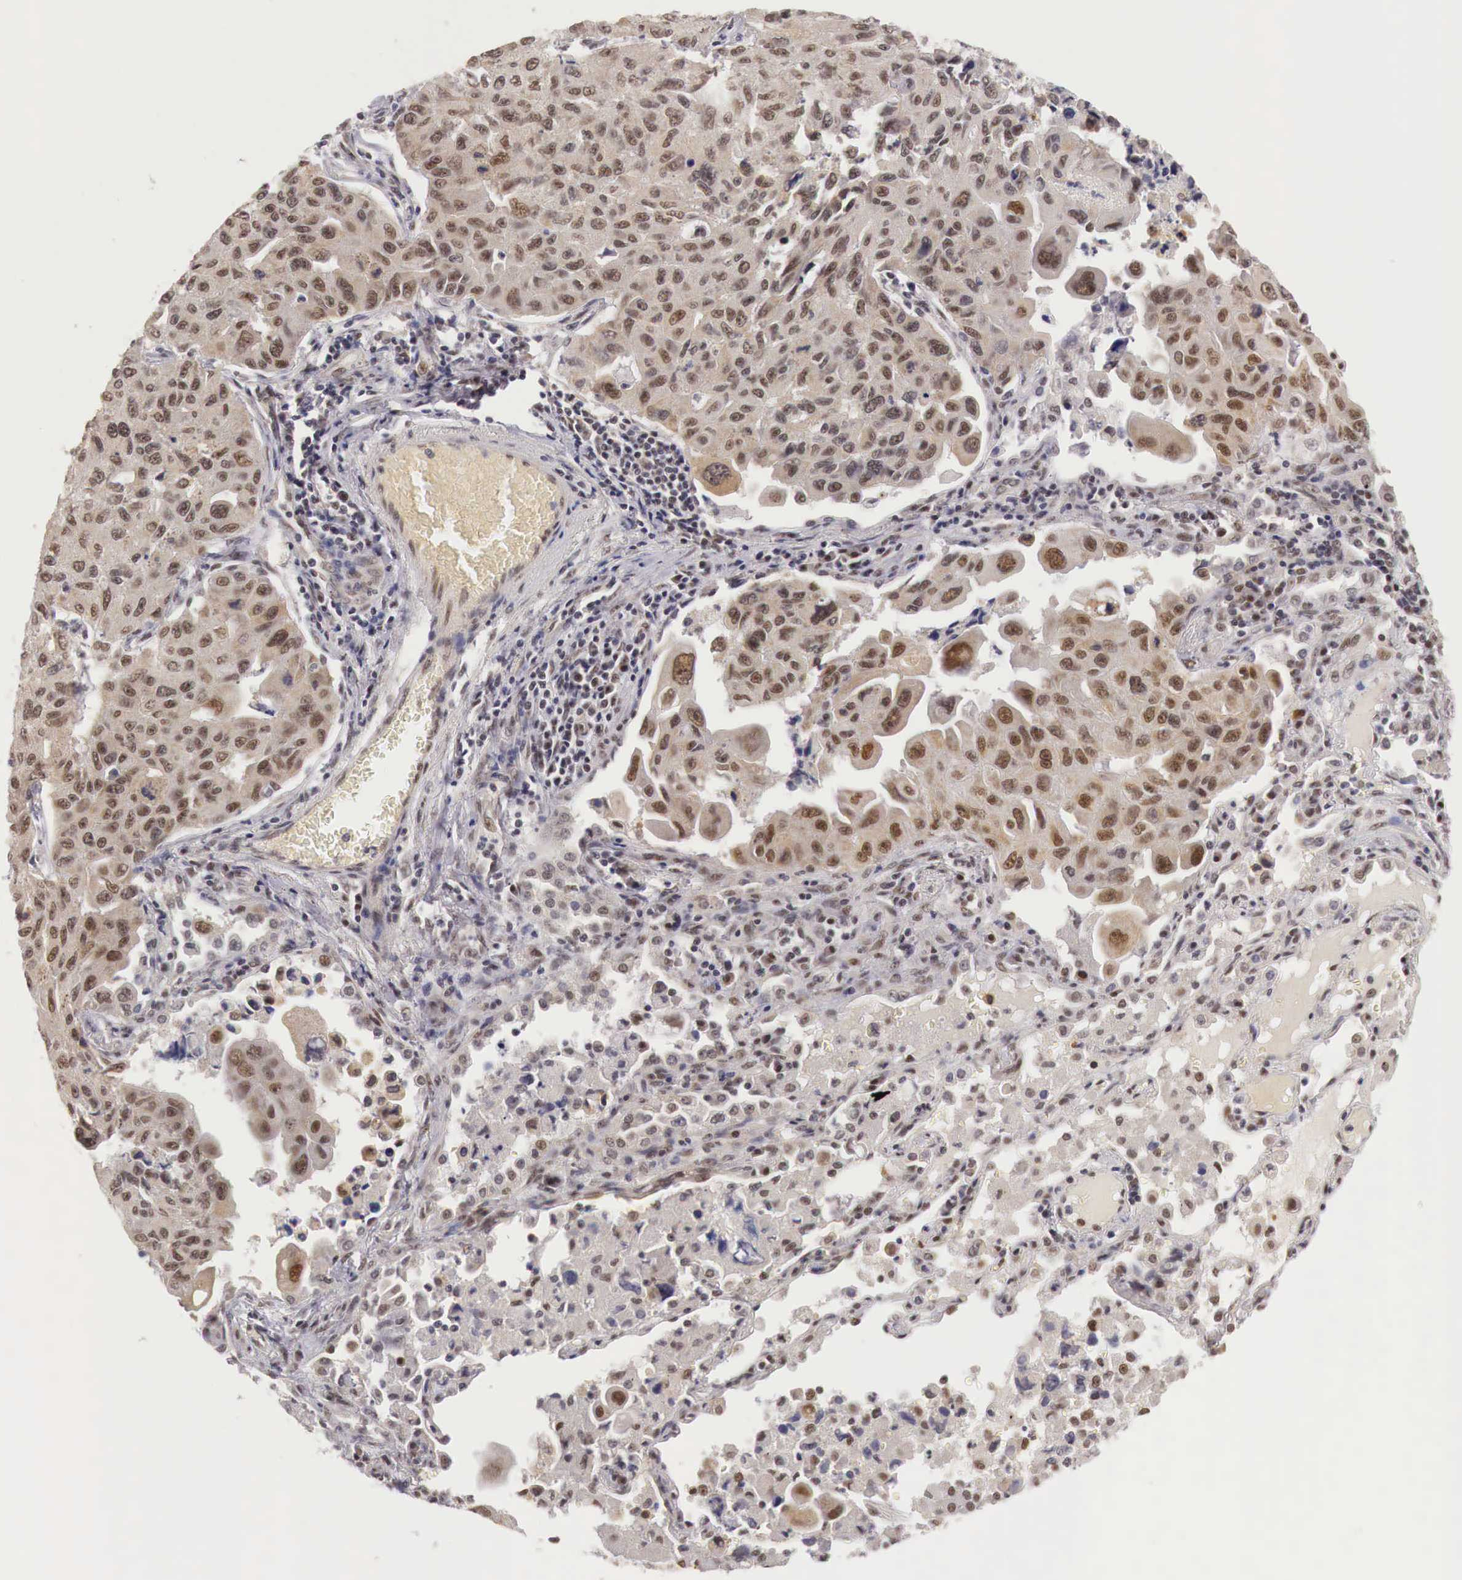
{"staining": {"intensity": "moderate", "quantity": ">75%", "location": "cytoplasmic/membranous,nuclear"}, "tissue": "lung cancer", "cell_type": "Tumor cells", "image_type": "cancer", "snomed": [{"axis": "morphology", "description": "Adenocarcinoma, NOS"}, {"axis": "topography", "description": "Lung"}], "caption": "A high-resolution histopathology image shows immunohistochemistry staining of lung adenocarcinoma, which demonstrates moderate cytoplasmic/membranous and nuclear staining in about >75% of tumor cells.", "gene": "GPKOW", "patient": {"sex": "male", "age": 64}}